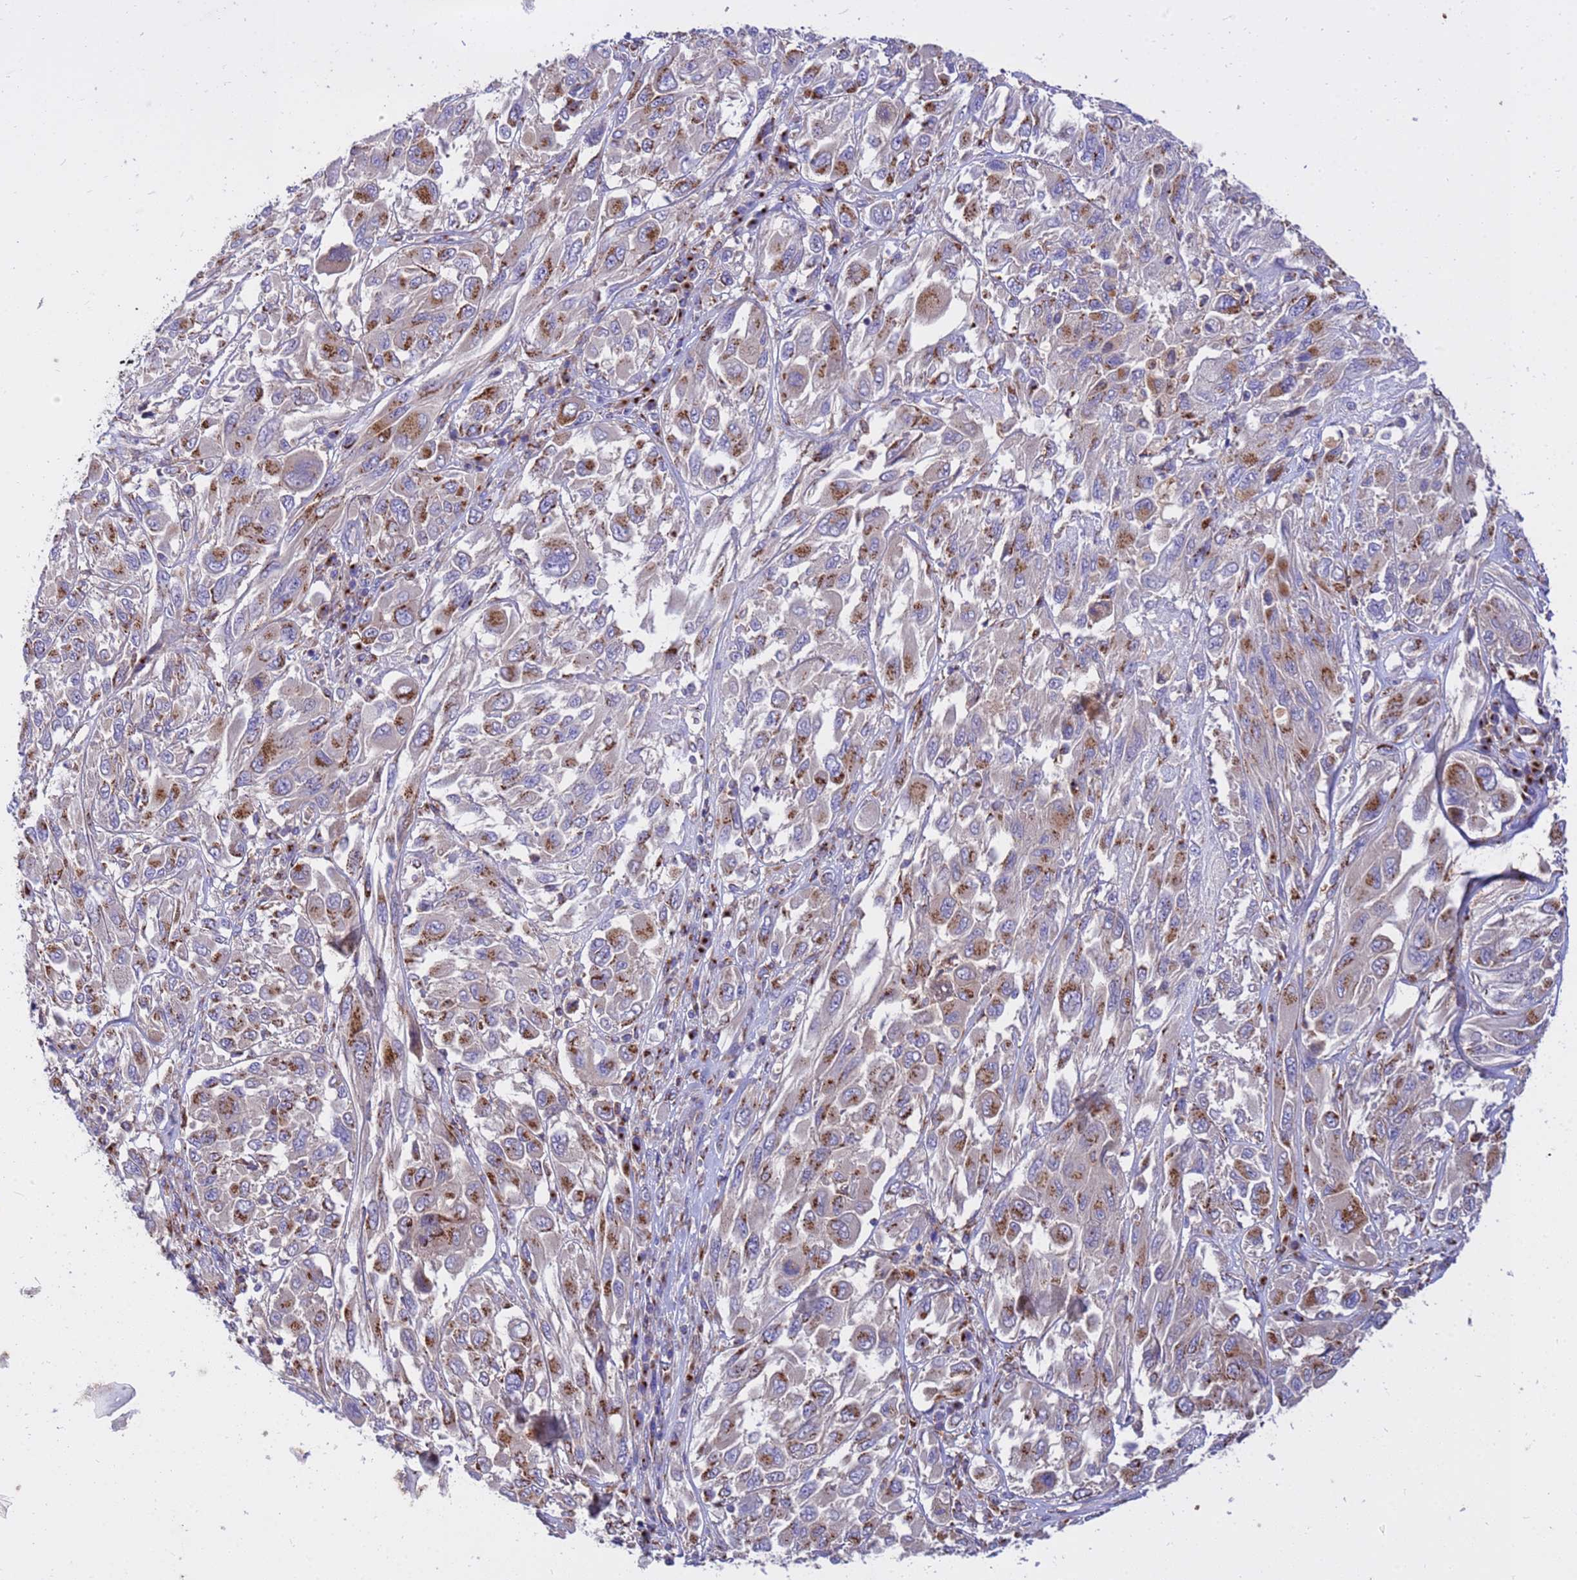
{"staining": {"intensity": "moderate", "quantity": ">75%", "location": "cytoplasmic/membranous"}, "tissue": "melanoma", "cell_type": "Tumor cells", "image_type": "cancer", "snomed": [{"axis": "morphology", "description": "Malignant melanoma, NOS"}, {"axis": "topography", "description": "Skin"}], "caption": "The micrograph reveals immunohistochemical staining of melanoma. There is moderate cytoplasmic/membranous expression is present in approximately >75% of tumor cells. (DAB (3,3'-diaminobenzidine) IHC, brown staining for protein, blue staining for nuclei).", "gene": "HPS3", "patient": {"sex": "female", "age": 91}}